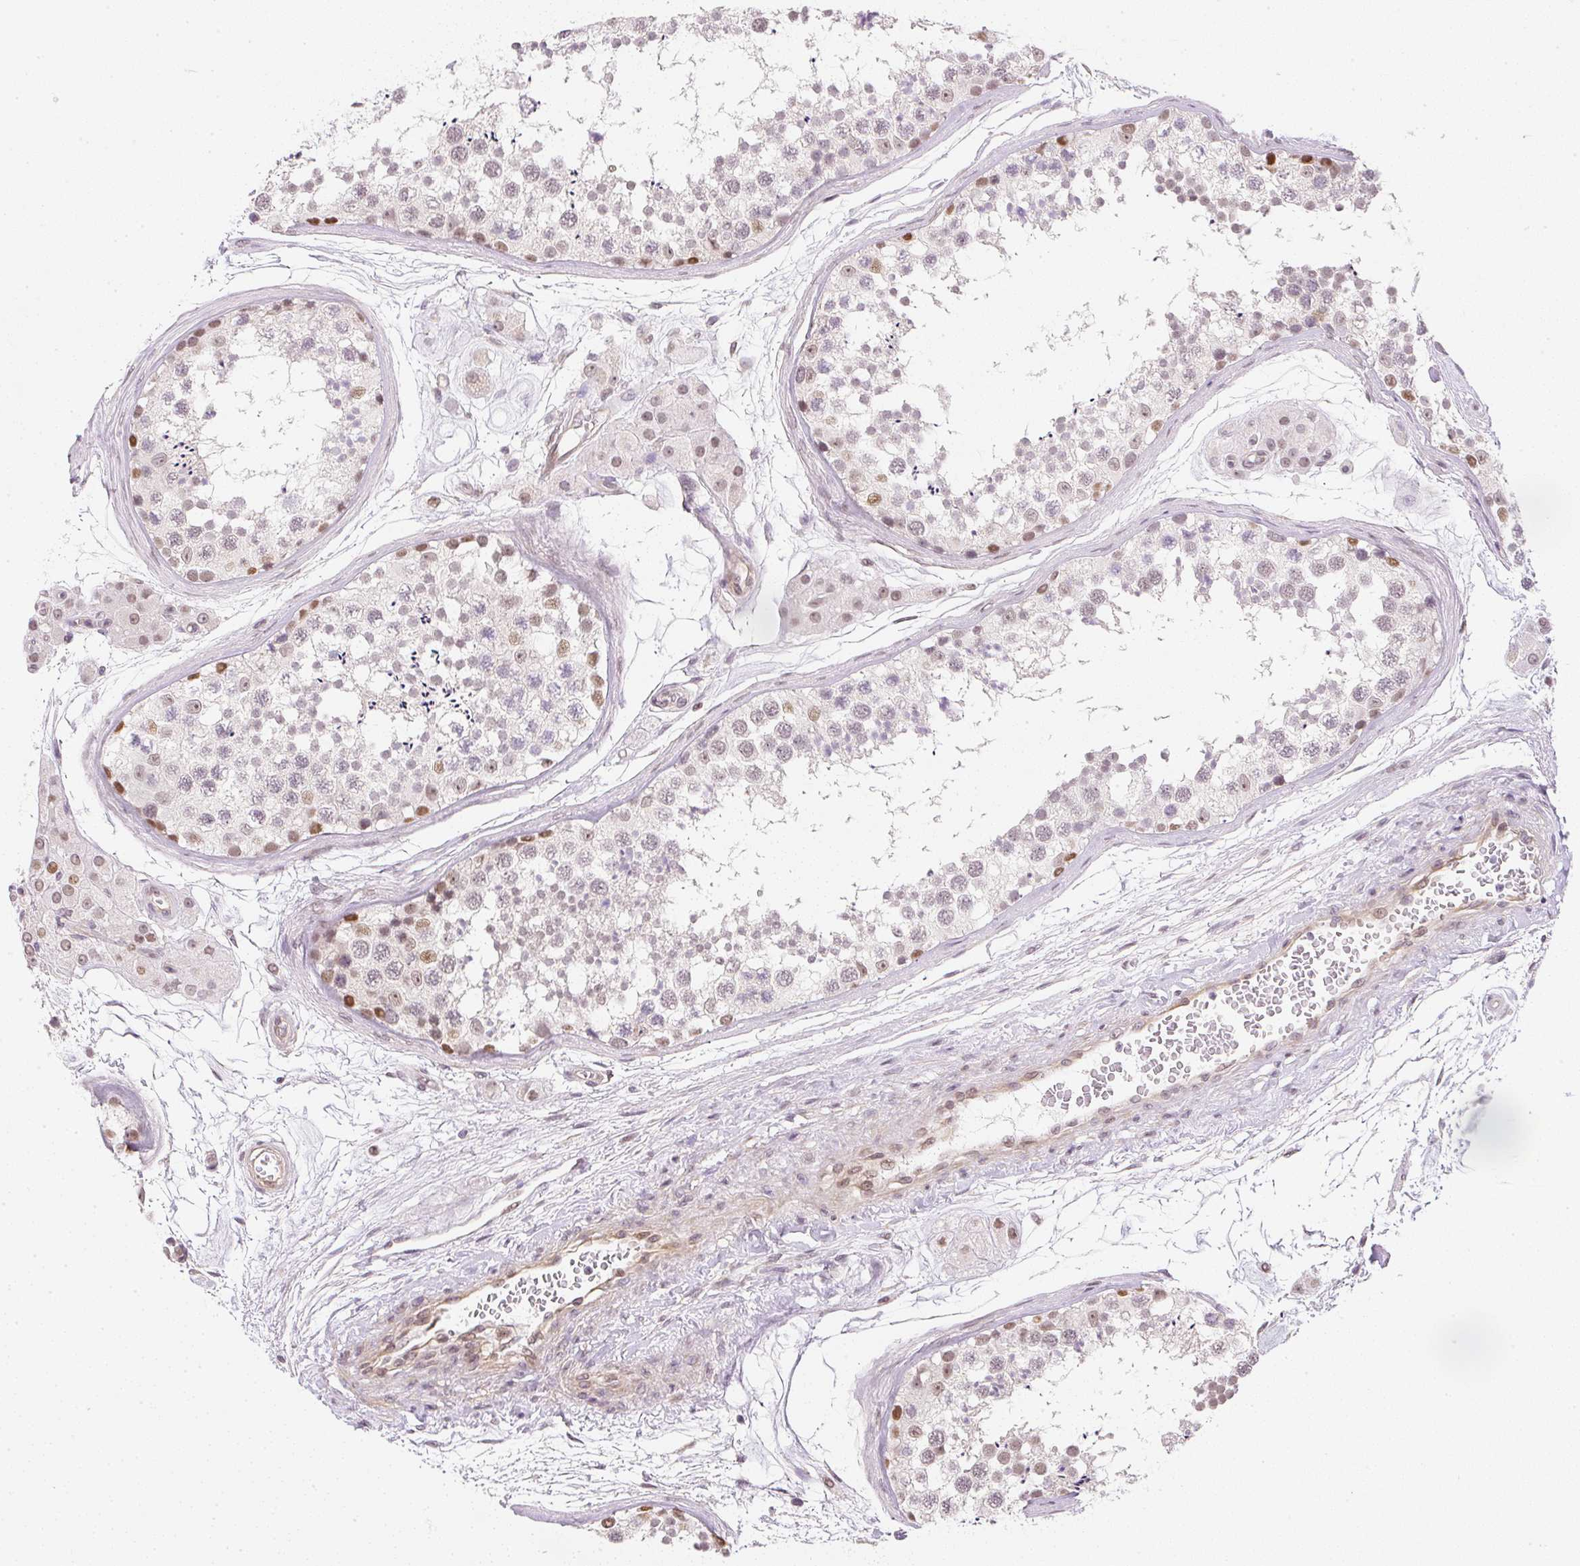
{"staining": {"intensity": "moderate", "quantity": "25%-75%", "location": "nuclear"}, "tissue": "testis", "cell_type": "Cells in seminiferous ducts", "image_type": "normal", "snomed": [{"axis": "morphology", "description": "Normal tissue, NOS"}, {"axis": "topography", "description": "Testis"}], "caption": "An IHC image of benign tissue is shown. Protein staining in brown highlights moderate nuclear positivity in testis within cells in seminiferous ducts.", "gene": "DPPA4", "patient": {"sex": "male", "age": 56}}